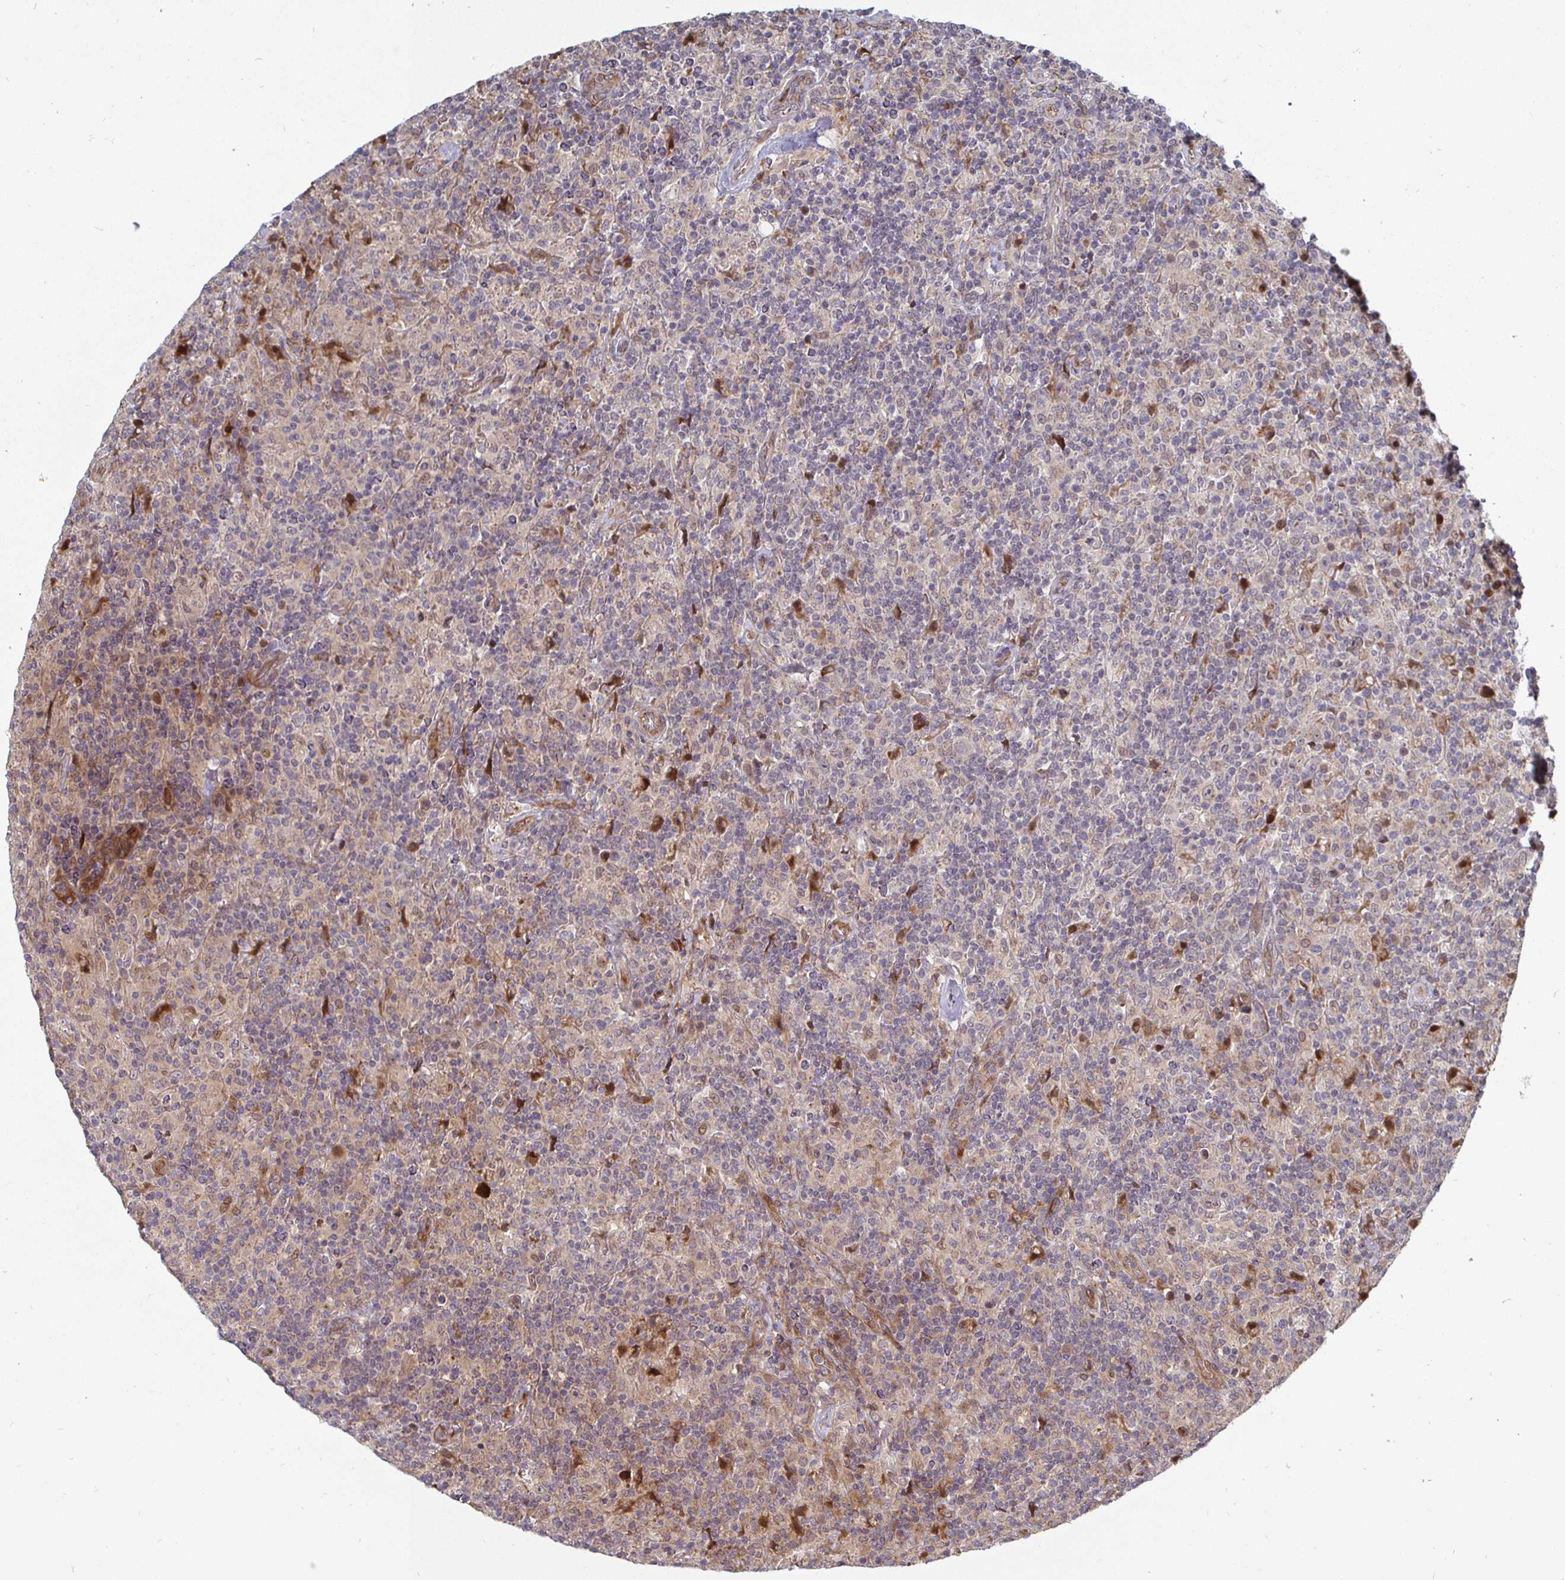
{"staining": {"intensity": "negative", "quantity": "none", "location": "none"}, "tissue": "lymphoma", "cell_type": "Tumor cells", "image_type": "cancer", "snomed": [{"axis": "morphology", "description": "Hodgkin's disease, NOS"}, {"axis": "topography", "description": "Lymph node"}], "caption": "Immunohistochemistry (IHC) of Hodgkin's disease displays no positivity in tumor cells.", "gene": "TBKBP1", "patient": {"sex": "male", "age": 70}}